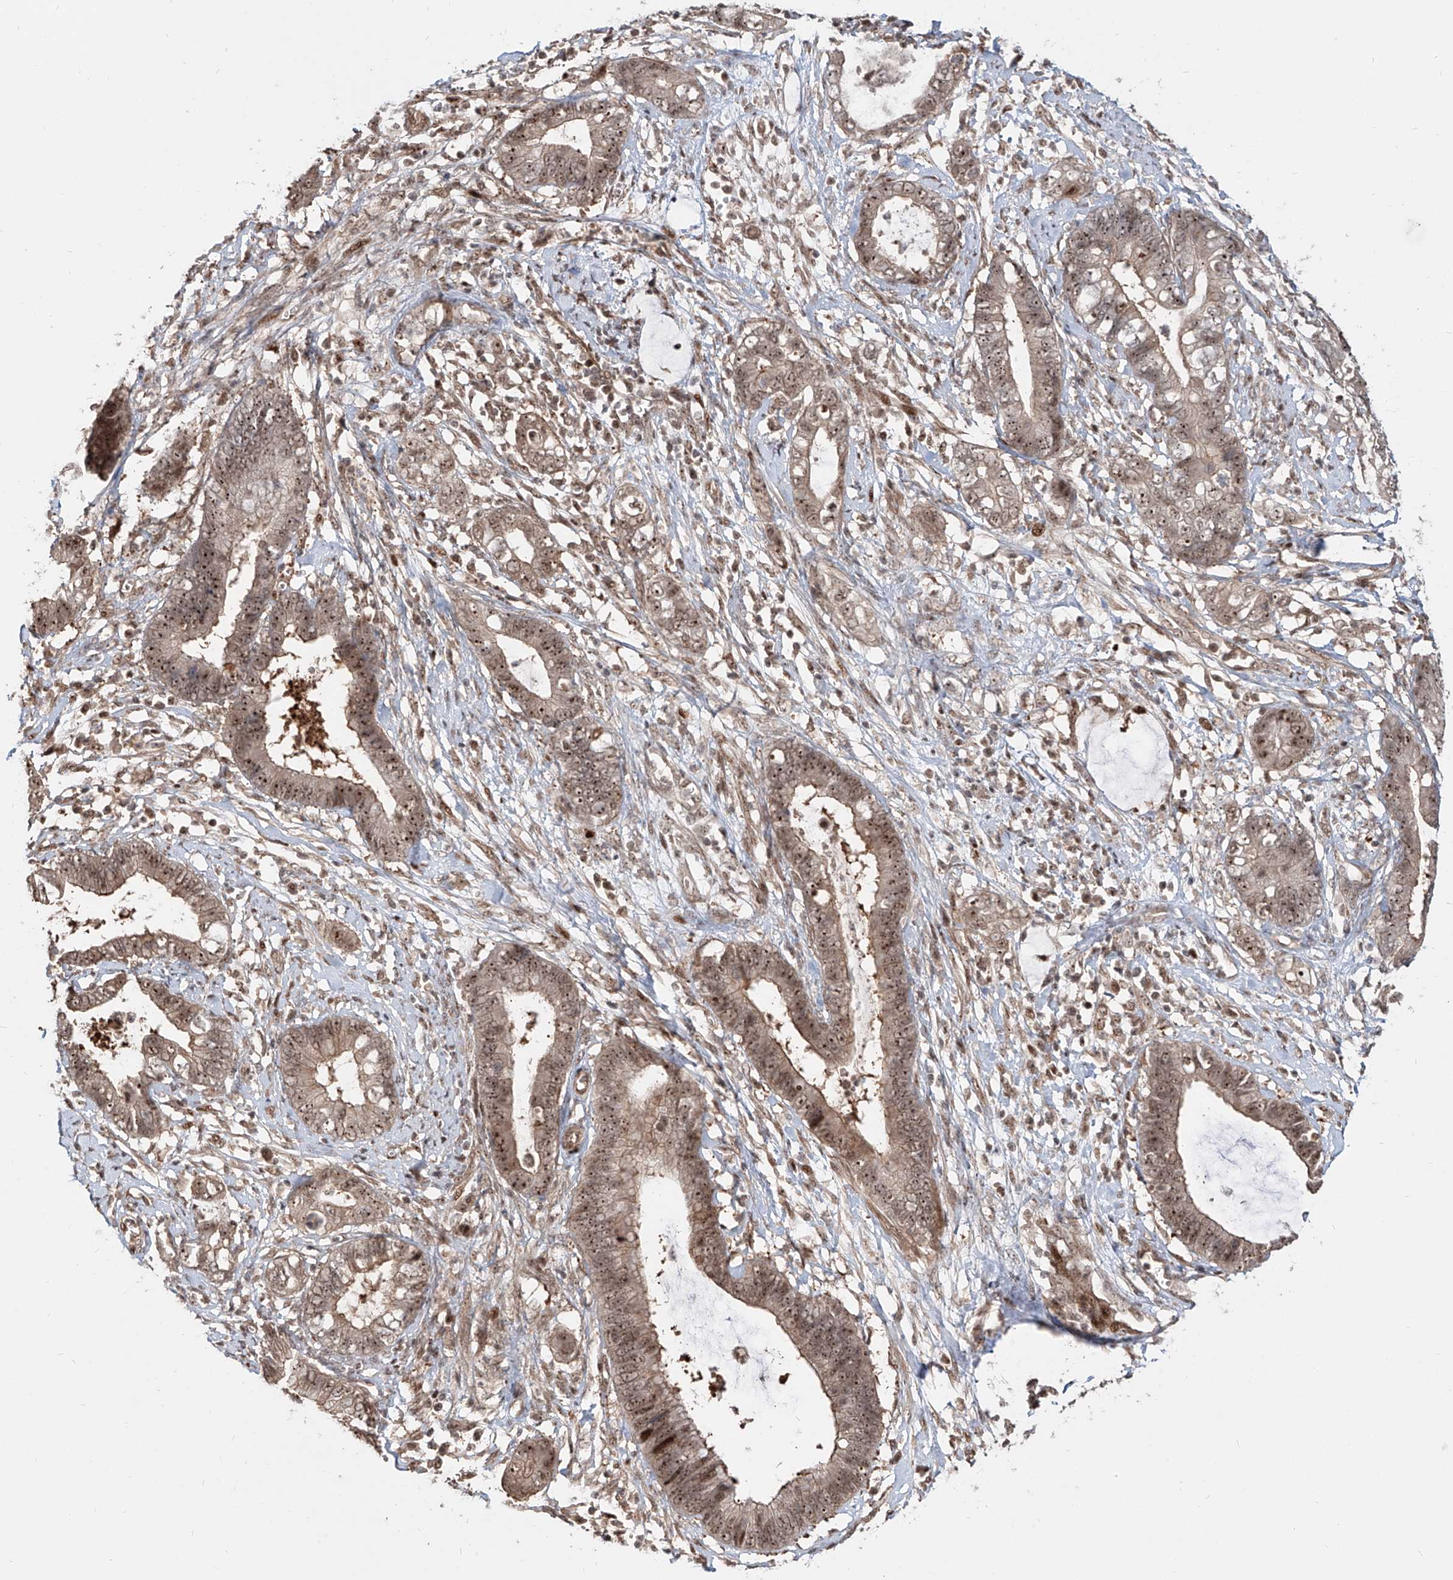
{"staining": {"intensity": "moderate", "quantity": ">75%", "location": "cytoplasmic/membranous,nuclear"}, "tissue": "cervical cancer", "cell_type": "Tumor cells", "image_type": "cancer", "snomed": [{"axis": "morphology", "description": "Adenocarcinoma, NOS"}, {"axis": "topography", "description": "Cervix"}], "caption": "IHC staining of adenocarcinoma (cervical), which shows medium levels of moderate cytoplasmic/membranous and nuclear staining in about >75% of tumor cells indicating moderate cytoplasmic/membranous and nuclear protein positivity. The staining was performed using DAB (3,3'-diaminobenzidine) (brown) for protein detection and nuclei were counterstained in hematoxylin (blue).", "gene": "ZNF710", "patient": {"sex": "female", "age": 44}}